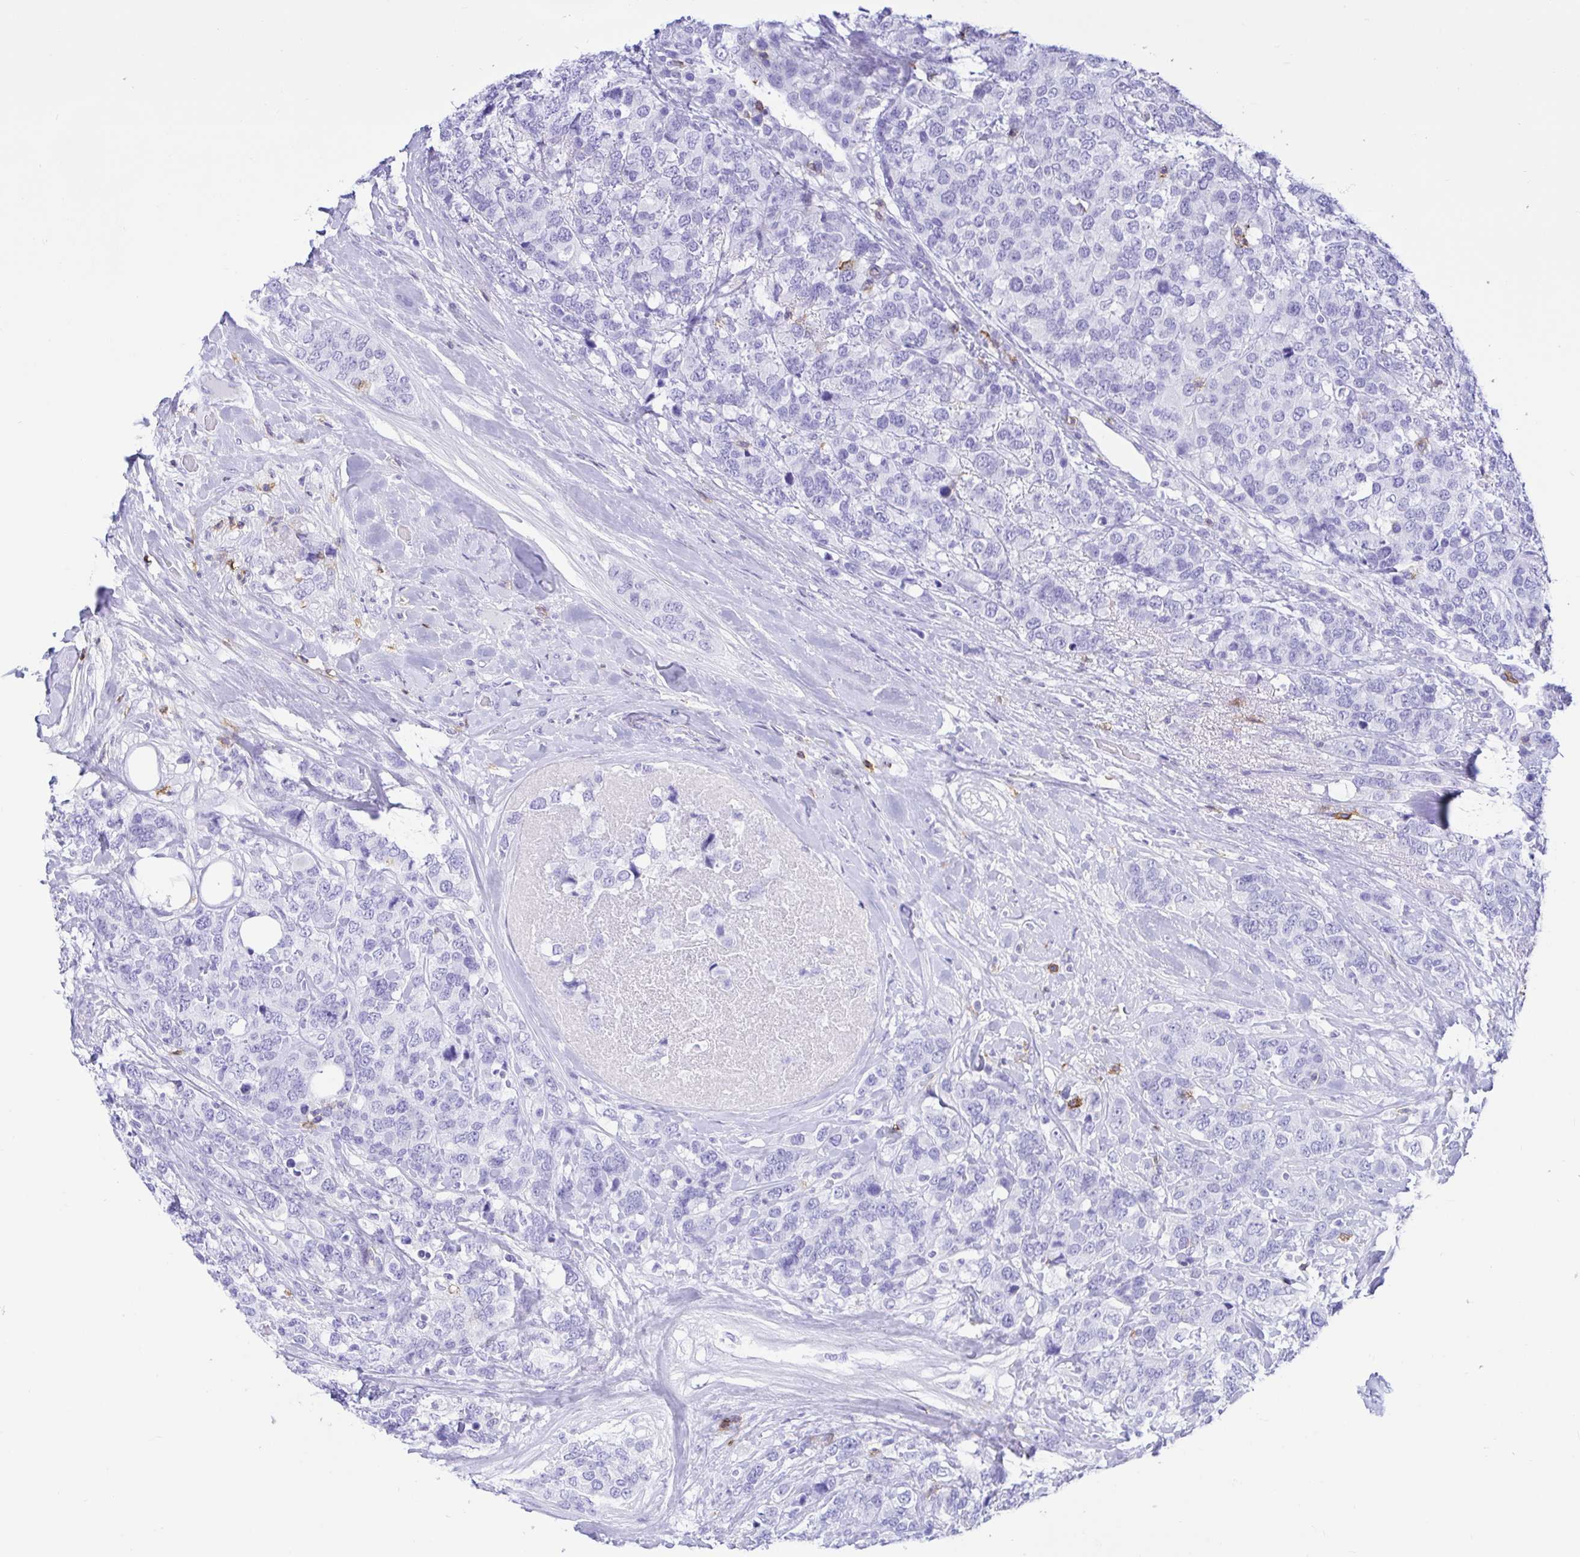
{"staining": {"intensity": "negative", "quantity": "none", "location": "none"}, "tissue": "breast cancer", "cell_type": "Tumor cells", "image_type": "cancer", "snomed": [{"axis": "morphology", "description": "Lobular carcinoma"}, {"axis": "topography", "description": "Breast"}], "caption": "Tumor cells are negative for protein expression in human breast cancer (lobular carcinoma). The staining was performed using DAB (3,3'-diaminobenzidine) to visualize the protein expression in brown, while the nuclei were stained in blue with hematoxylin (Magnification: 20x).", "gene": "CD5", "patient": {"sex": "female", "age": 59}}